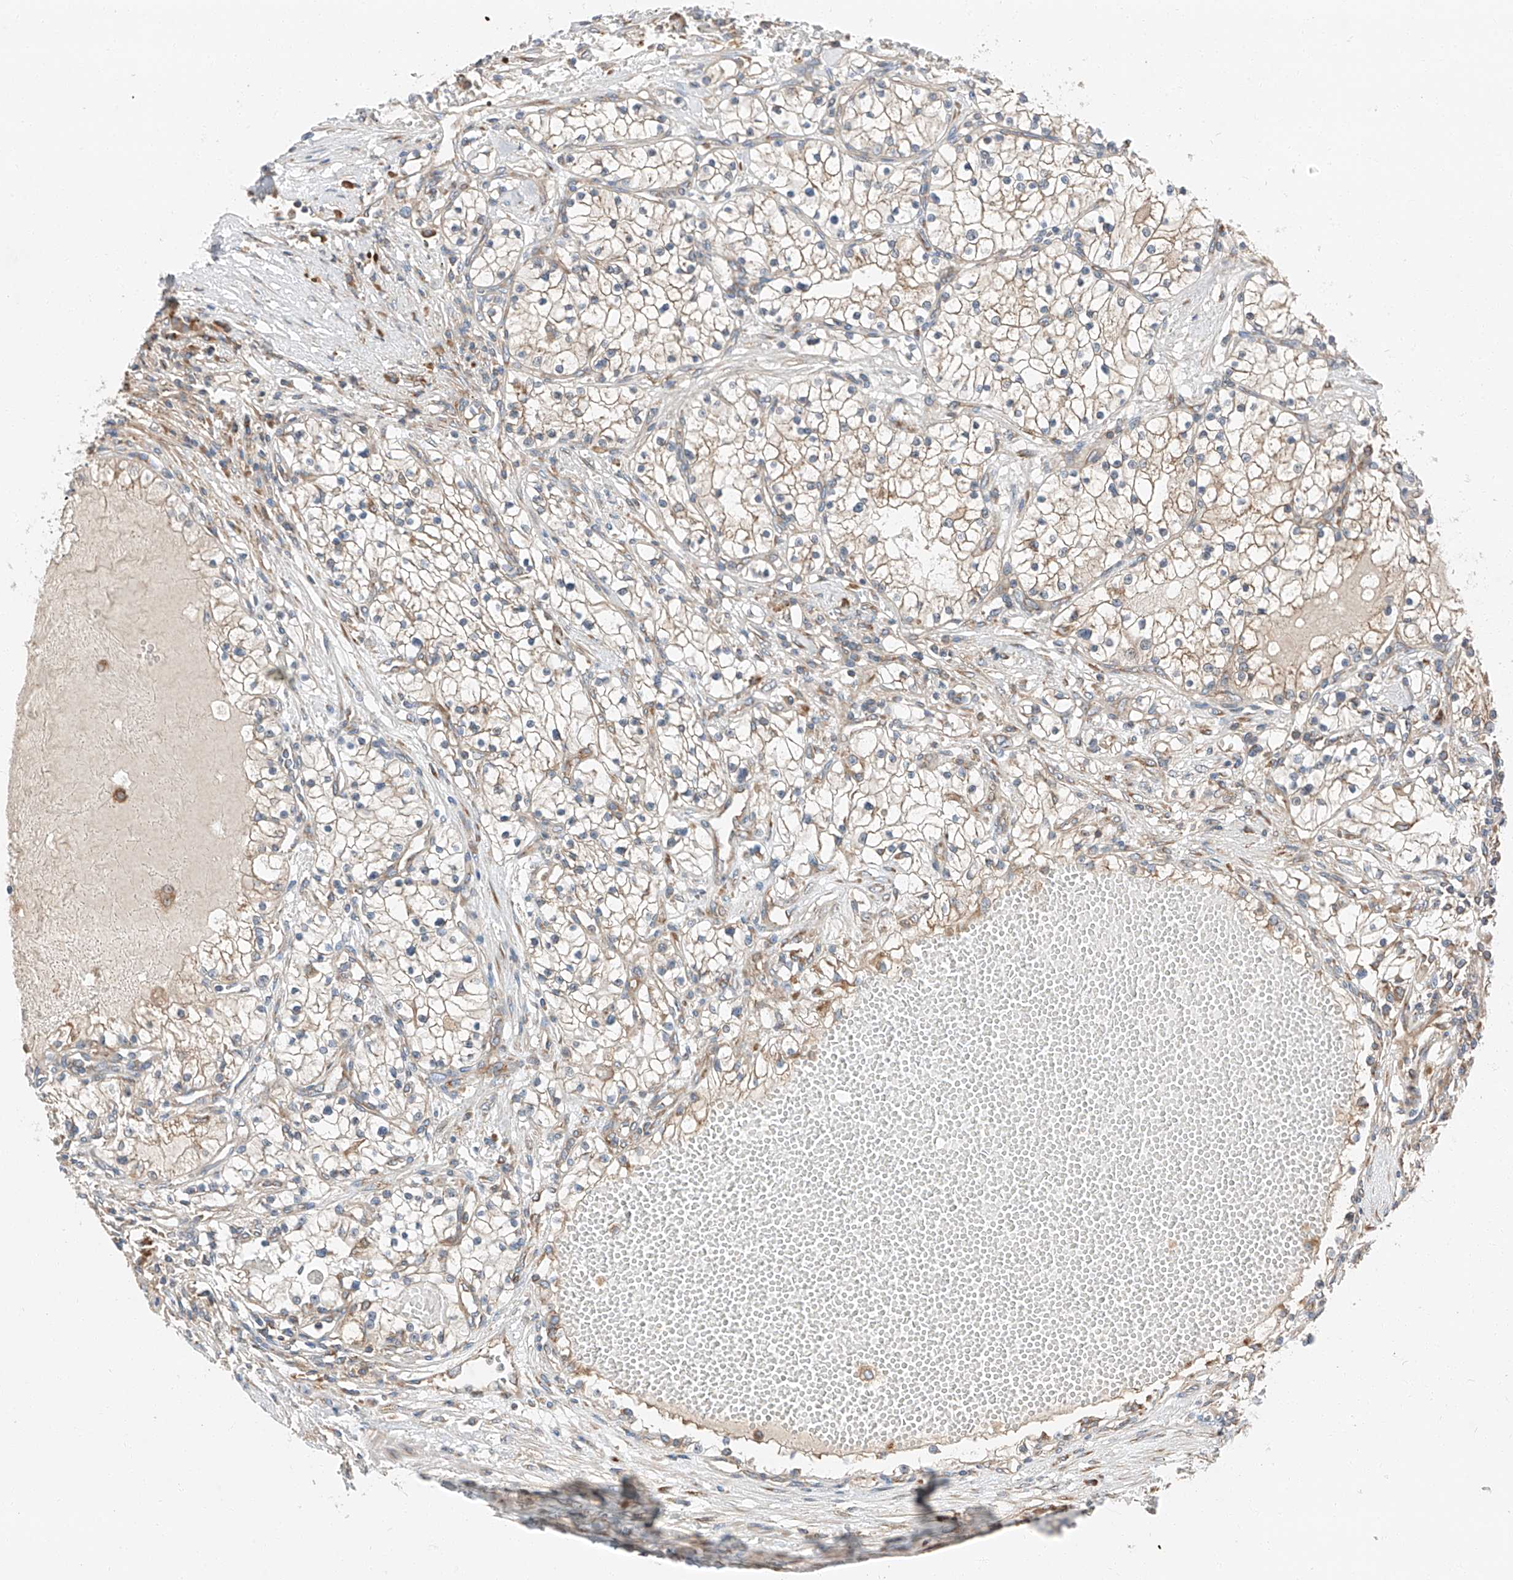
{"staining": {"intensity": "weak", "quantity": ">75%", "location": "cytoplasmic/membranous"}, "tissue": "renal cancer", "cell_type": "Tumor cells", "image_type": "cancer", "snomed": [{"axis": "morphology", "description": "Normal tissue, NOS"}, {"axis": "morphology", "description": "Adenocarcinoma, NOS"}, {"axis": "topography", "description": "Kidney"}], "caption": "Brown immunohistochemical staining in human renal cancer (adenocarcinoma) reveals weak cytoplasmic/membranous positivity in about >75% of tumor cells.", "gene": "ZC3H15", "patient": {"sex": "male", "age": 68}}